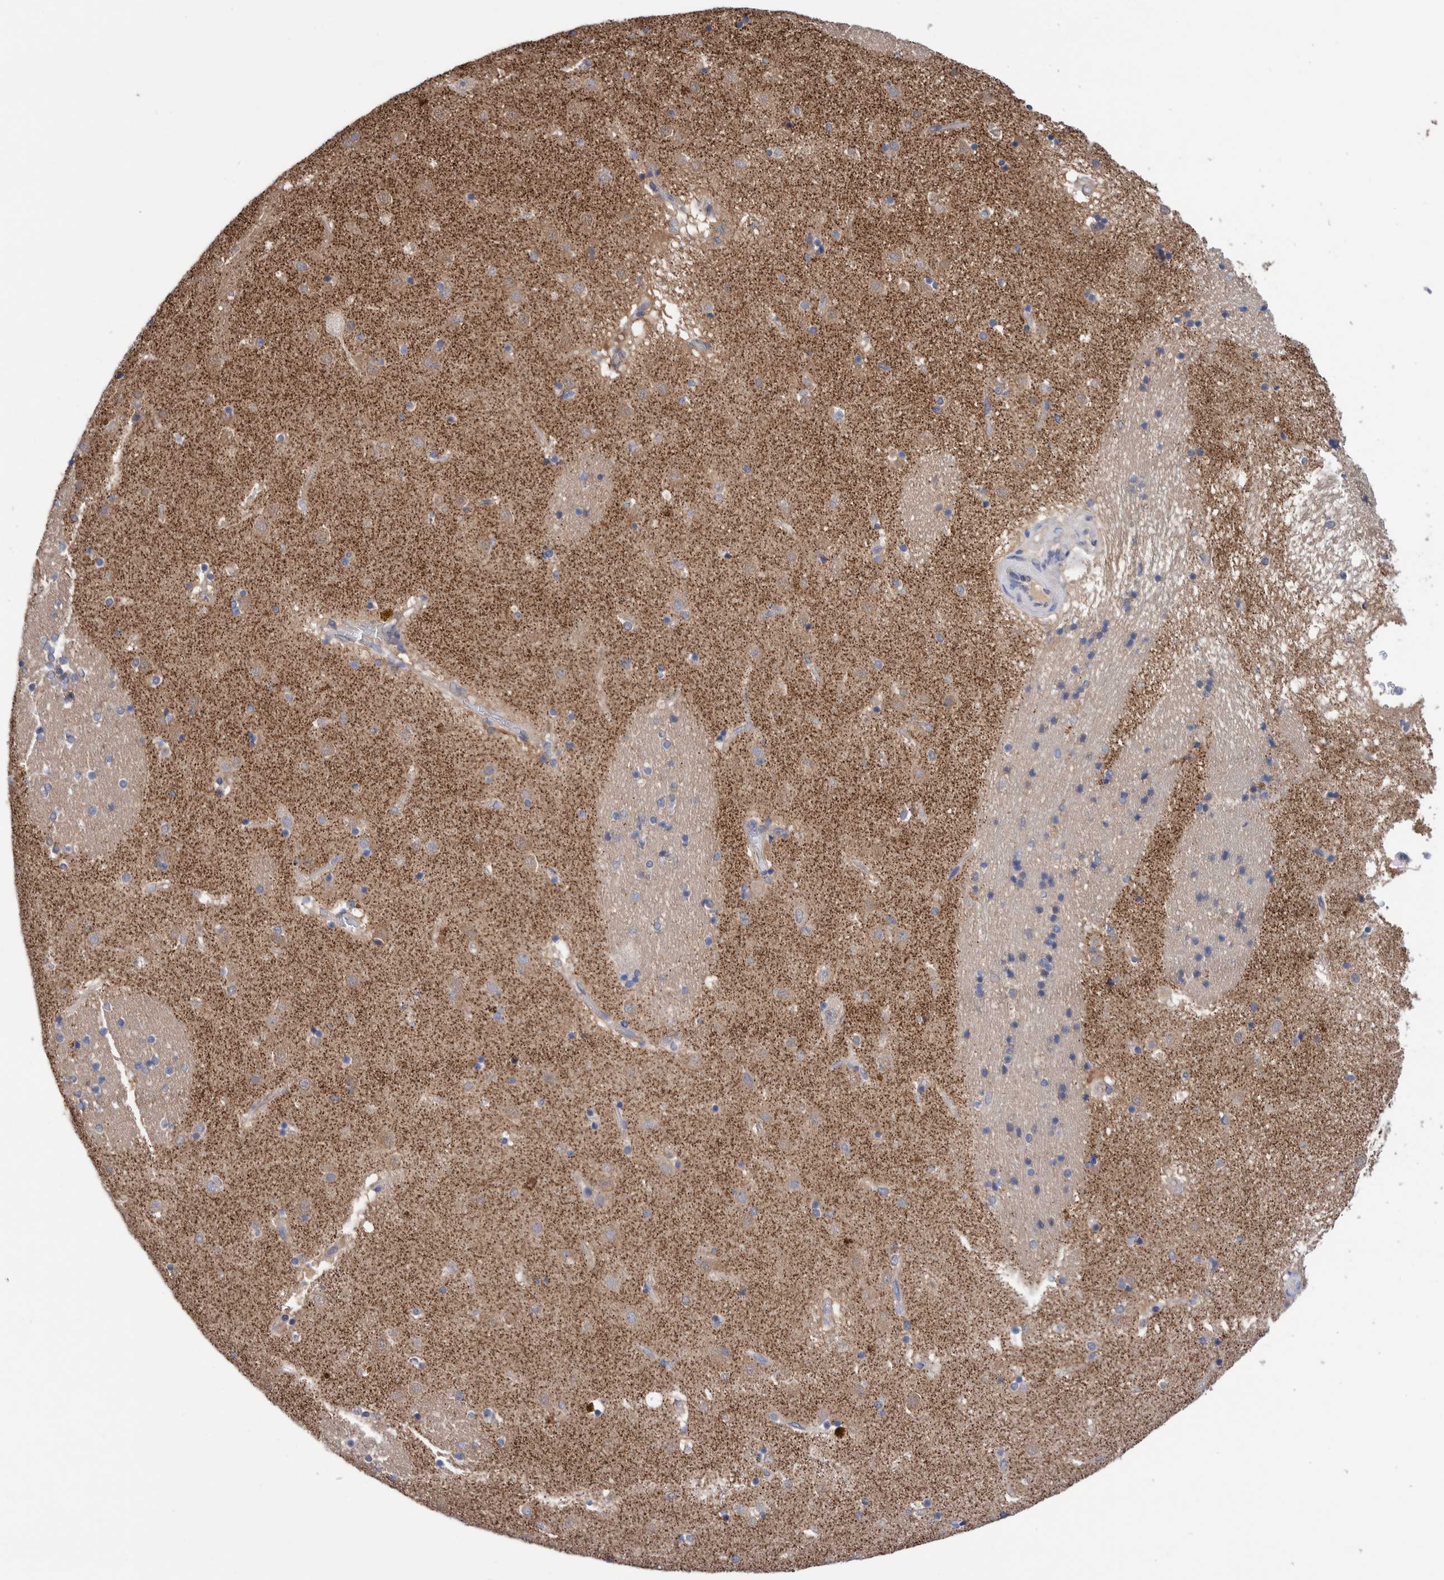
{"staining": {"intensity": "weak", "quantity": "25%-75%", "location": "cytoplasmic/membranous"}, "tissue": "caudate", "cell_type": "Glial cells", "image_type": "normal", "snomed": [{"axis": "morphology", "description": "Normal tissue, NOS"}, {"axis": "topography", "description": "Lateral ventricle wall"}], "caption": "Immunohistochemistry (IHC) of benign human caudate reveals low levels of weak cytoplasmic/membranous staining in approximately 25%-75% of glial cells. The staining was performed using DAB, with brown indicating positive protein expression. Nuclei are stained blue with hematoxylin.", "gene": "PFAS", "patient": {"sex": "male", "age": 70}}